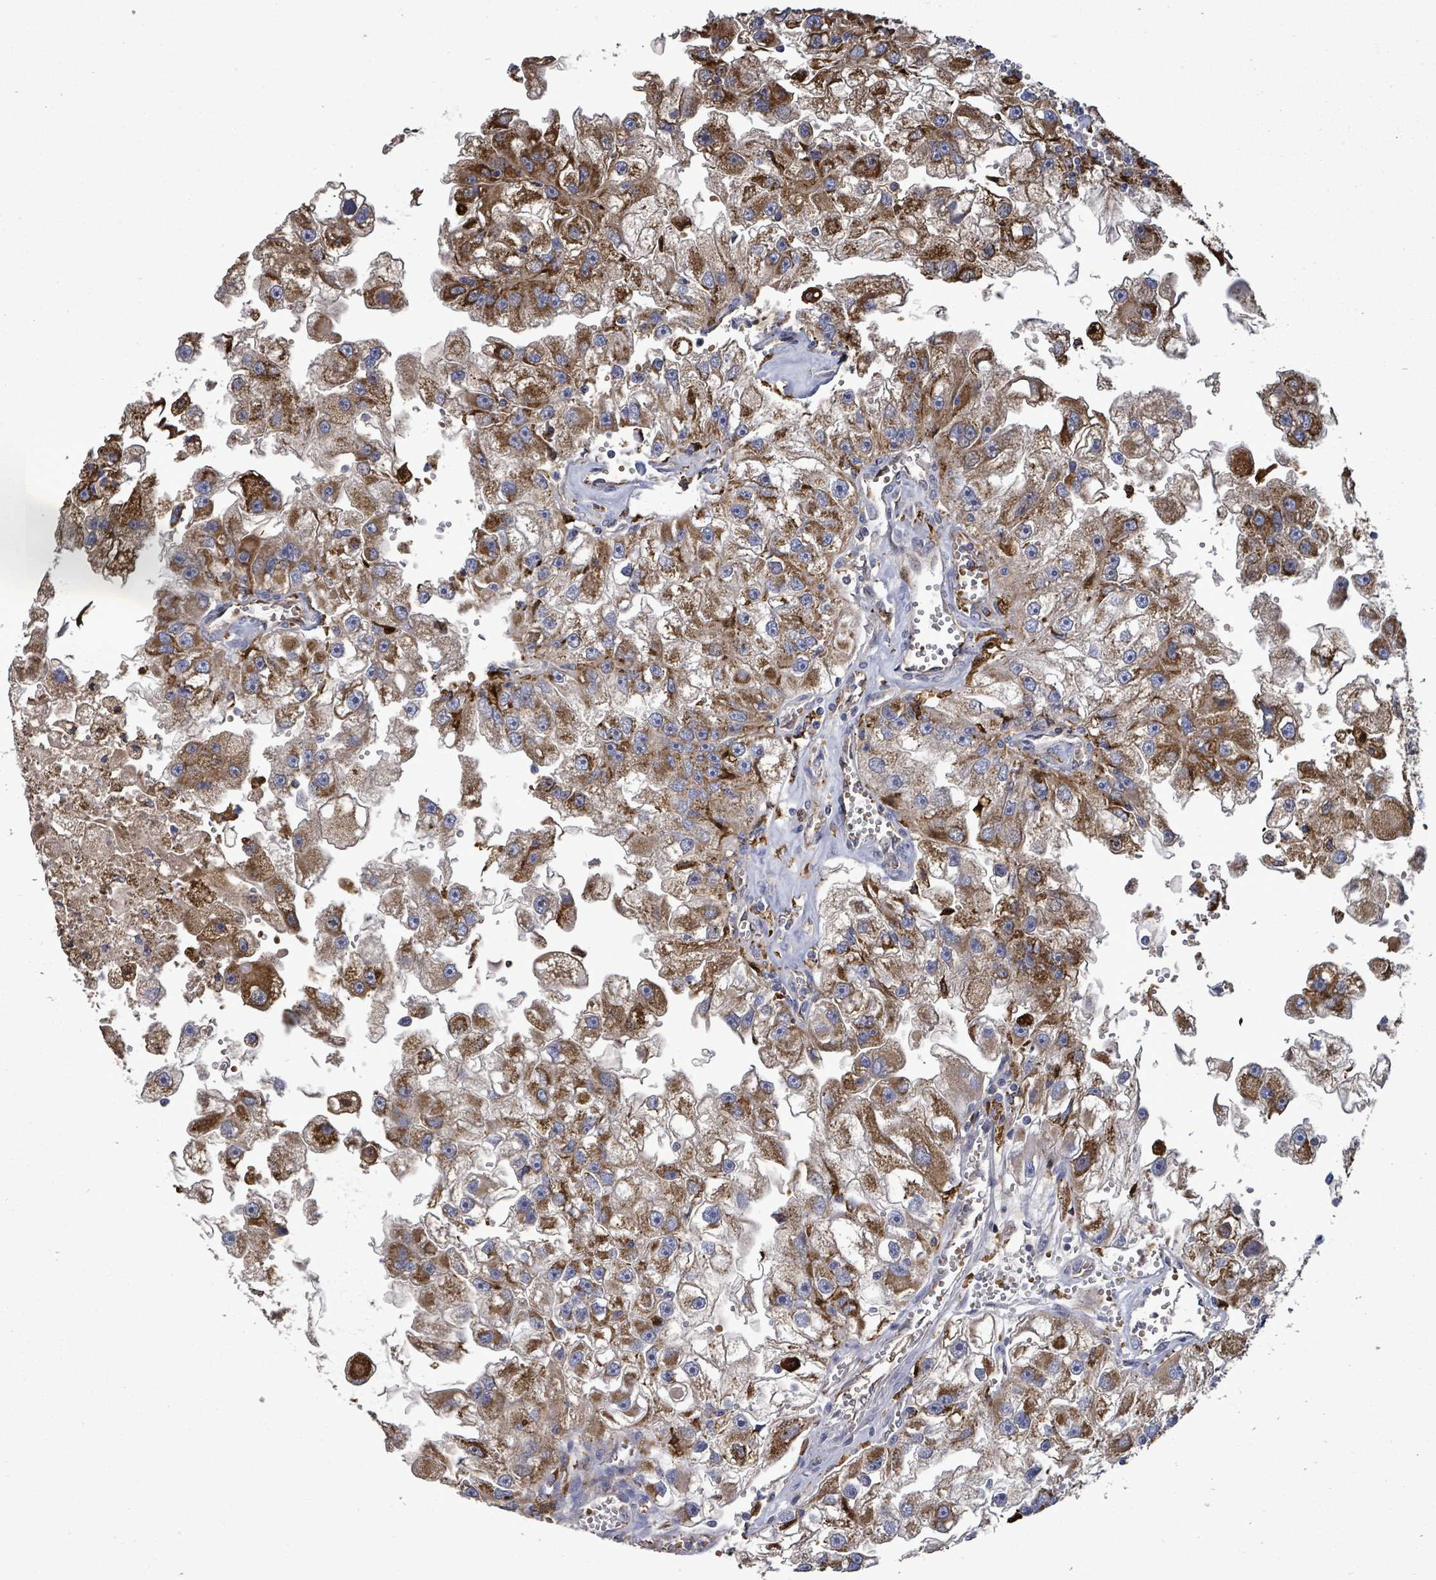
{"staining": {"intensity": "strong", "quantity": ">75%", "location": "cytoplasmic/membranous"}, "tissue": "renal cancer", "cell_type": "Tumor cells", "image_type": "cancer", "snomed": [{"axis": "morphology", "description": "Adenocarcinoma, NOS"}, {"axis": "topography", "description": "Kidney"}], "caption": "Strong cytoplasmic/membranous protein expression is identified in approximately >75% of tumor cells in renal adenocarcinoma.", "gene": "MTMR12", "patient": {"sex": "male", "age": 63}}